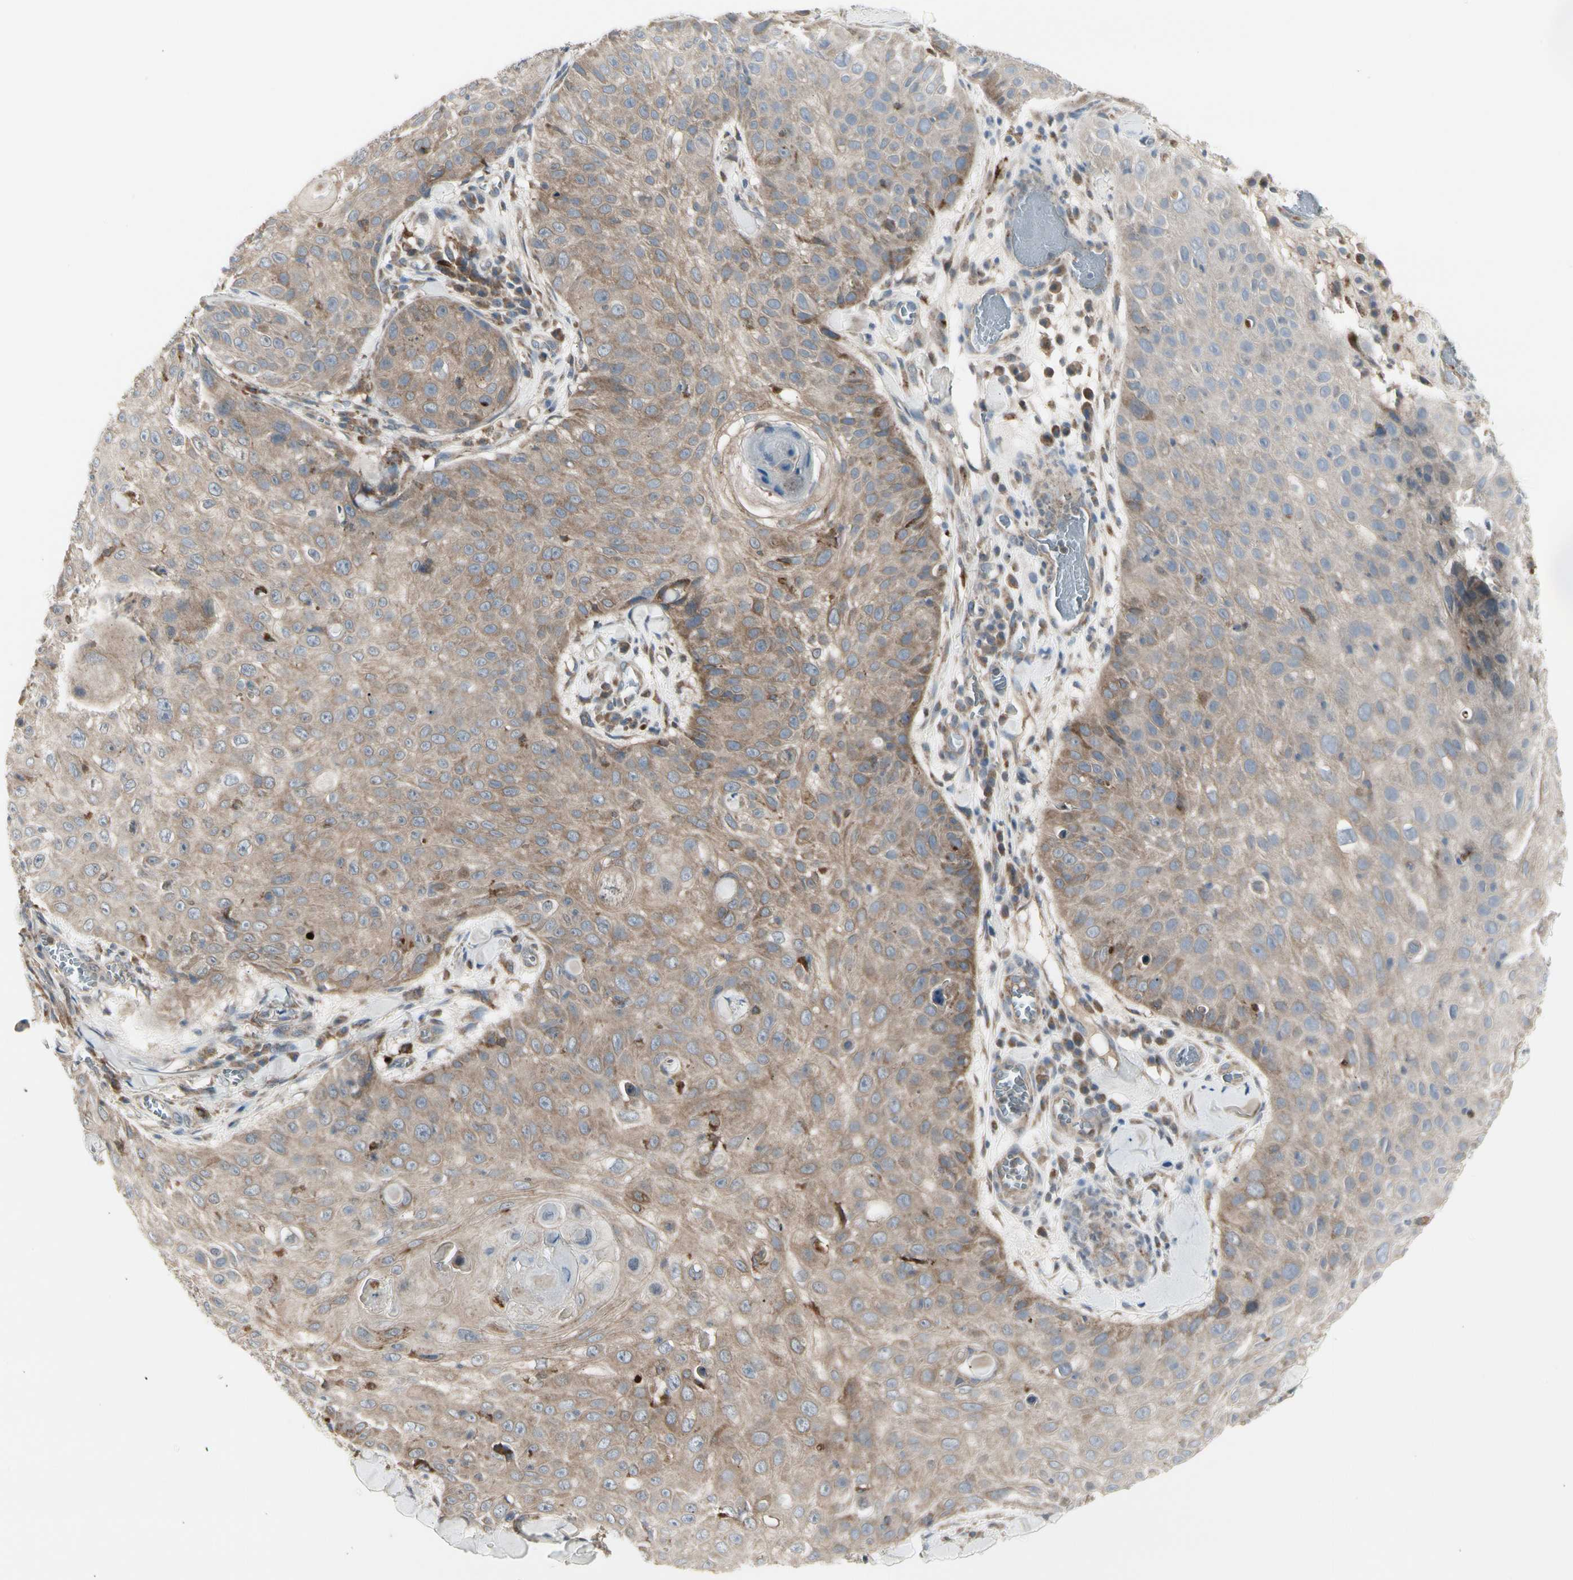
{"staining": {"intensity": "weak", "quantity": ">75%", "location": "cytoplasmic/membranous"}, "tissue": "skin cancer", "cell_type": "Tumor cells", "image_type": "cancer", "snomed": [{"axis": "morphology", "description": "Squamous cell carcinoma, NOS"}, {"axis": "topography", "description": "Skin"}], "caption": "Skin cancer stained for a protein (brown) demonstrates weak cytoplasmic/membranous positive positivity in approximately >75% of tumor cells.", "gene": "GRN", "patient": {"sex": "male", "age": 86}}